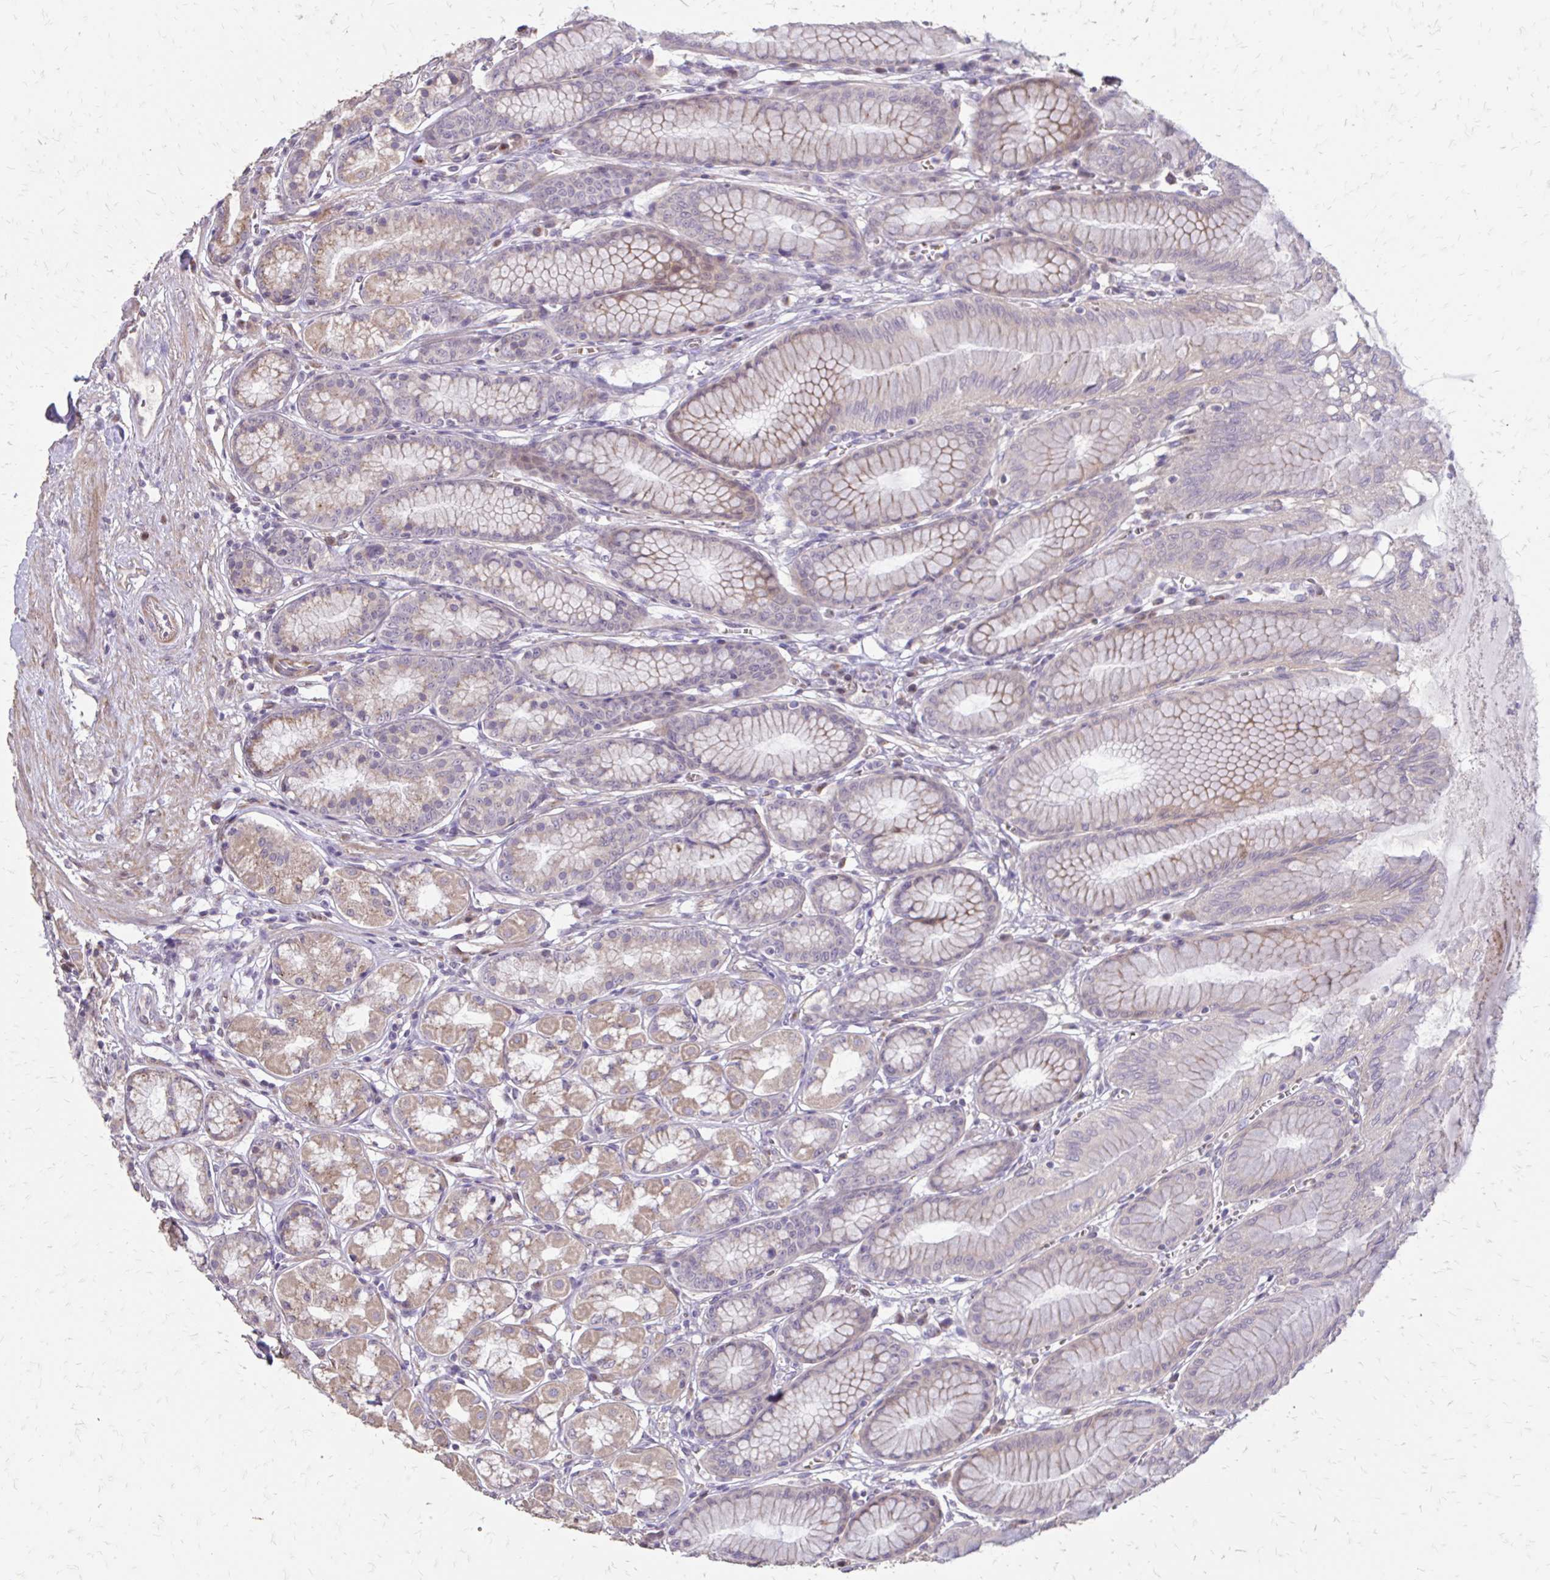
{"staining": {"intensity": "weak", "quantity": ">75%", "location": "cytoplasmic/membranous"}, "tissue": "stomach", "cell_type": "Glandular cells", "image_type": "normal", "snomed": [{"axis": "morphology", "description": "Normal tissue, NOS"}, {"axis": "topography", "description": "Stomach"}, {"axis": "topography", "description": "Stomach, lower"}], "caption": "Benign stomach demonstrates weak cytoplasmic/membranous positivity in about >75% of glandular cells, visualized by immunohistochemistry.", "gene": "MYORG", "patient": {"sex": "male", "age": 76}}